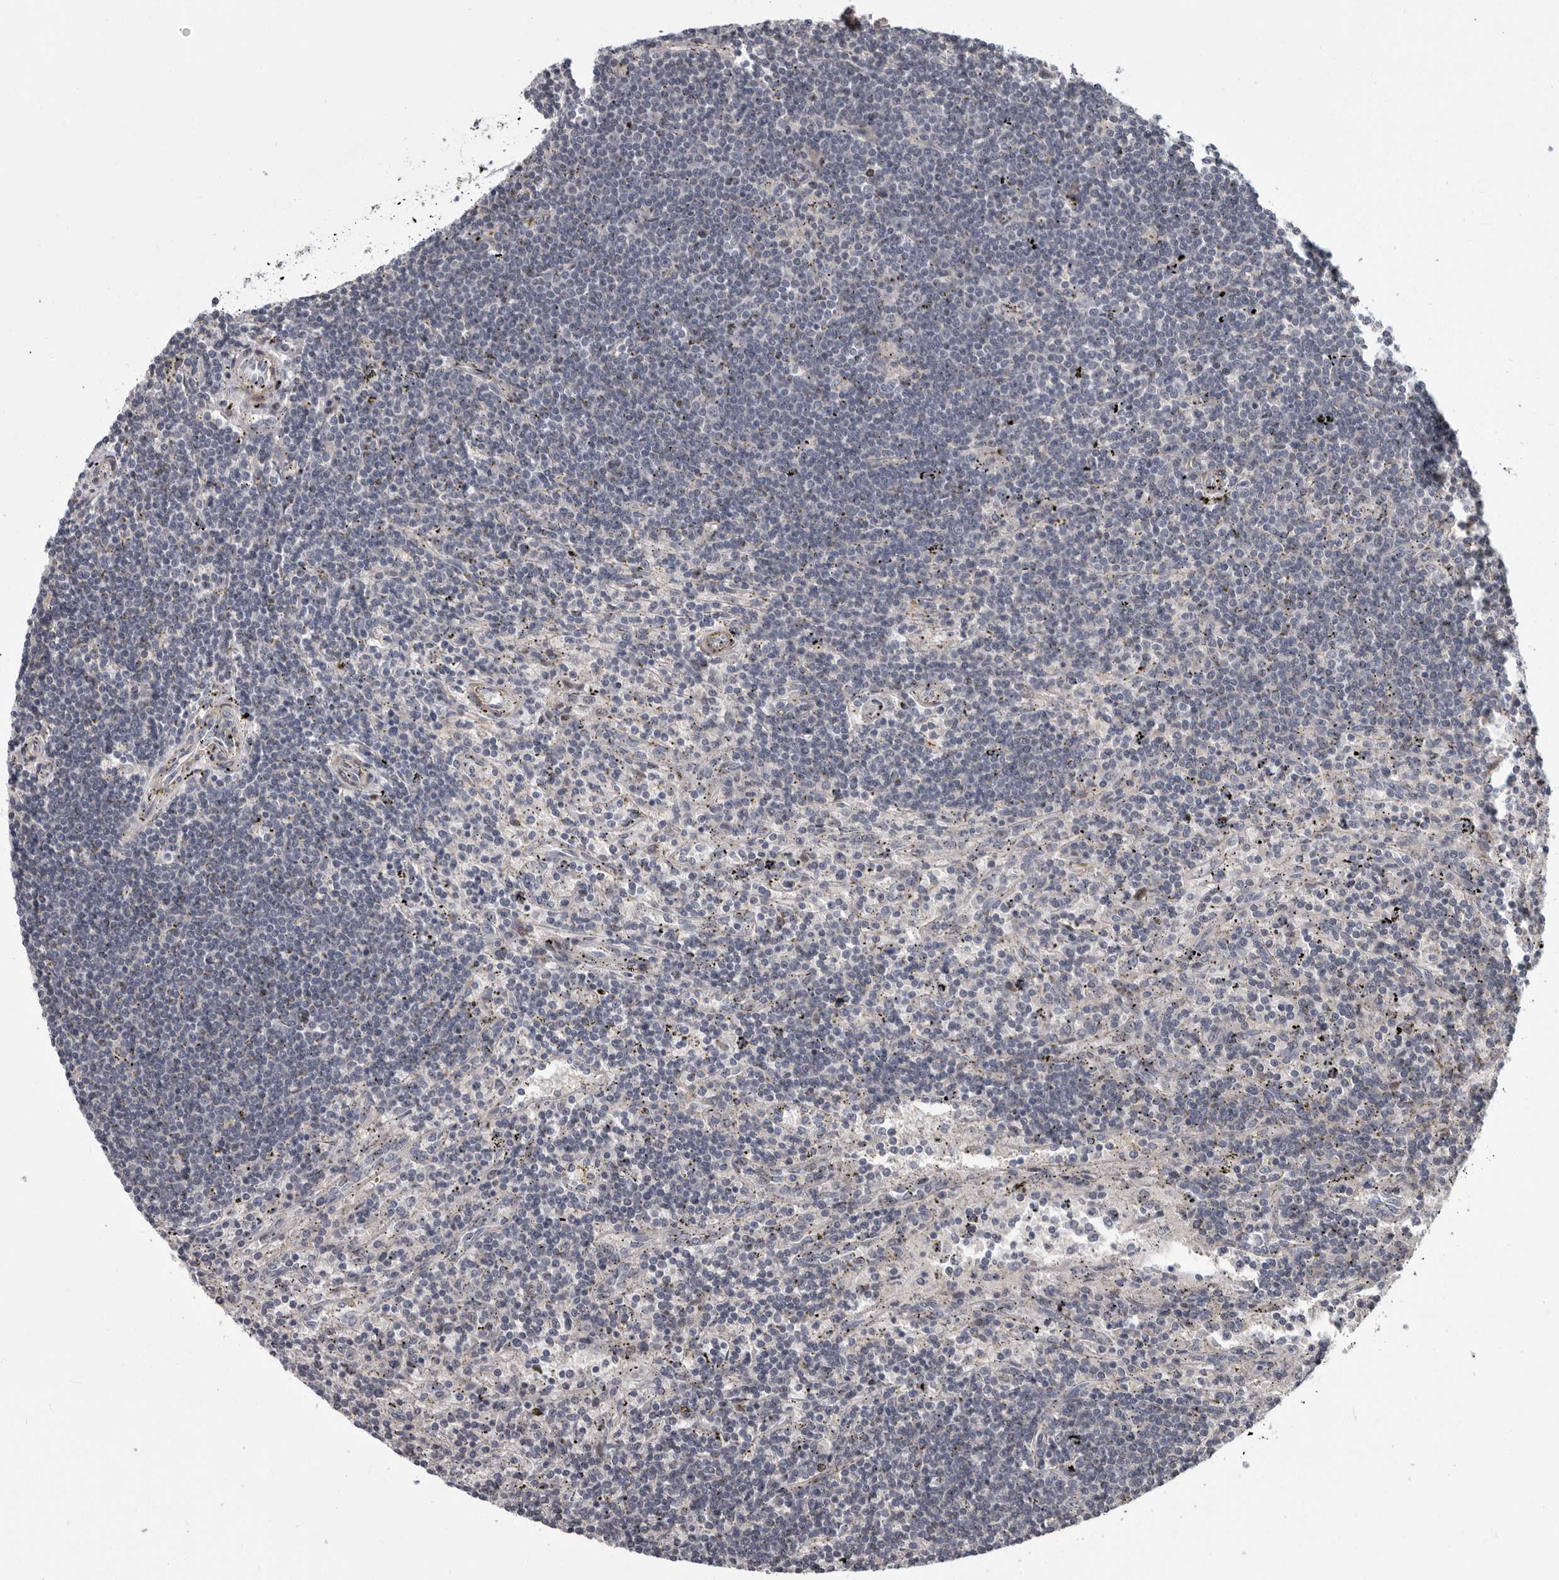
{"staining": {"intensity": "negative", "quantity": "none", "location": "none"}, "tissue": "lymphoma", "cell_type": "Tumor cells", "image_type": "cancer", "snomed": [{"axis": "morphology", "description": "Malignant lymphoma, non-Hodgkin's type, Low grade"}, {"axis": "topography", "description": "Spleen"}], "caption": "The micrograph shows no significant expression in tumor cells of lymphoma.", "gene": "PDE7A", "patient": {"sex": "male", "age": 76}}